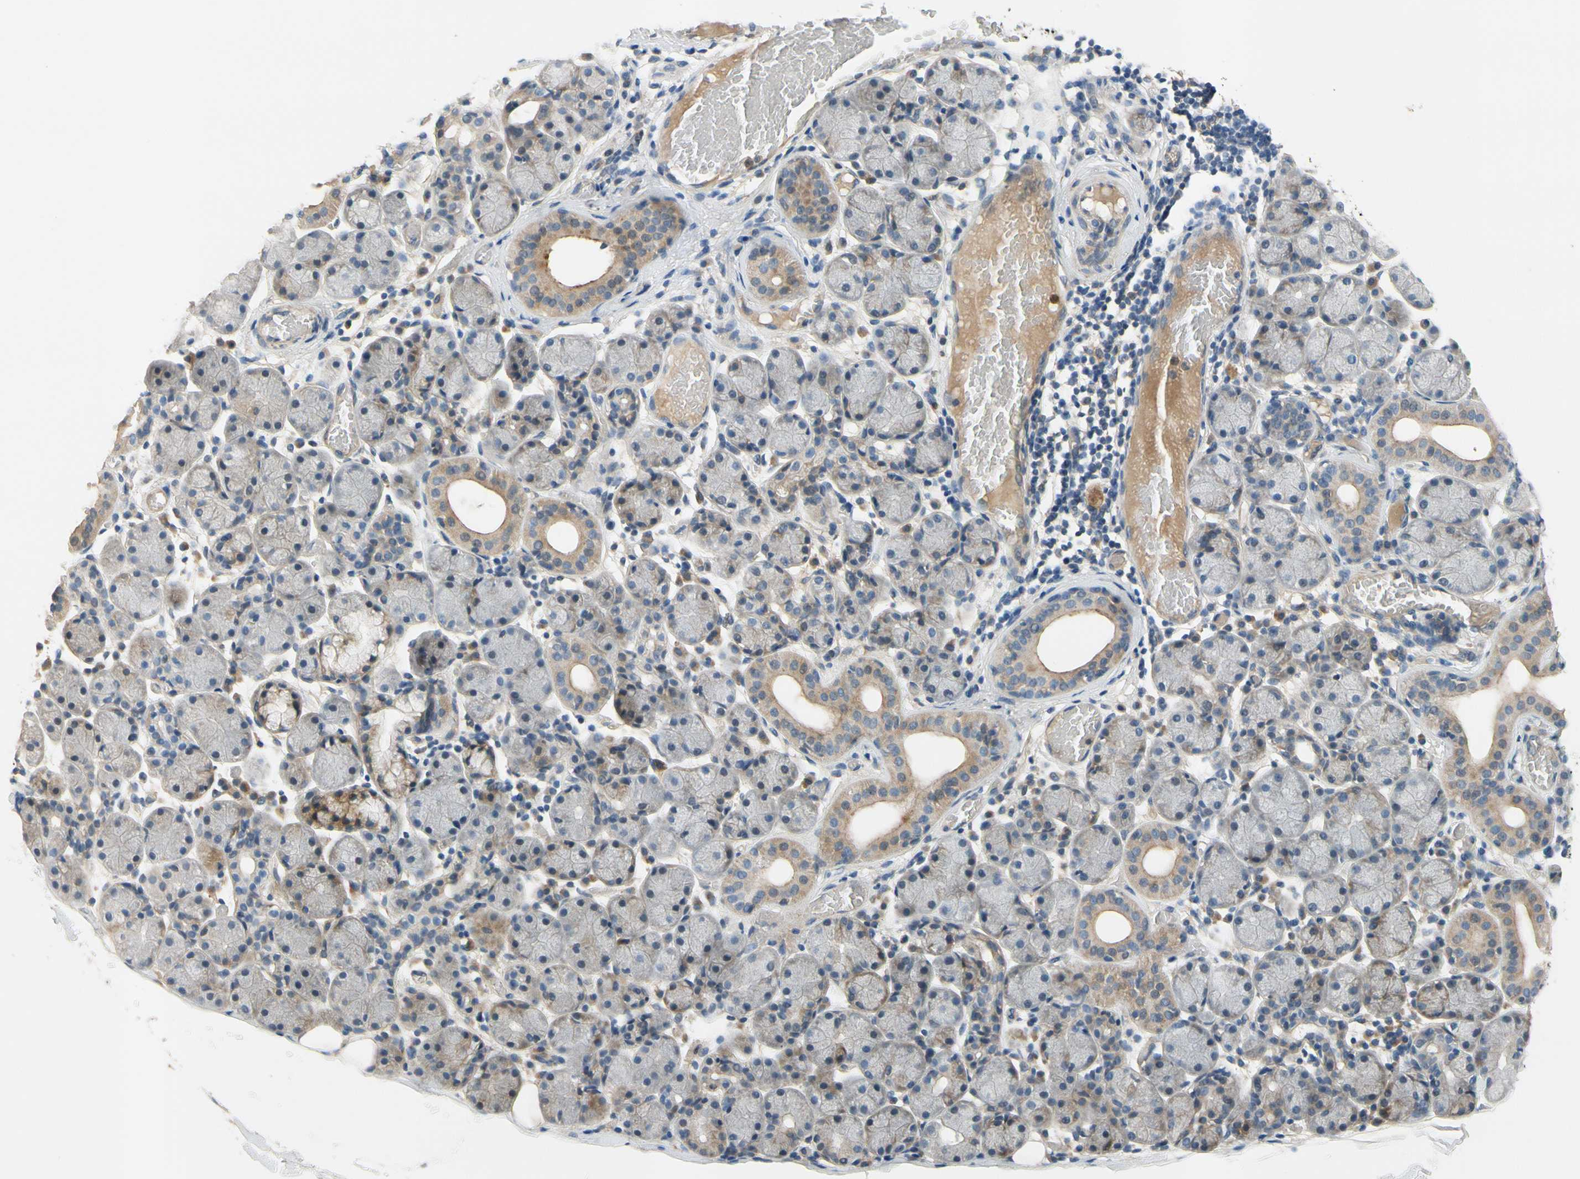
{"staining": {"intensity": "weak", "quantity": "<25%", "location": "cytoplasmic/membranous"}, "tissue": "salivary gland", "cell_type": "Glandular cells", "image_type": "normal", "snomed": [{"axis": "morphology", "description": "Normal tissue, NOS"}, {"axis": "topography", "description": "Salivary gland"}], "caption": "Protein analysis of unremarkable salivary gland shows no significant positivity in glandular cells. (DAB (3,3'-diaminobenzidine) IHC, high magnification).", "gene": "SIGLEC5", "patient": {"sex": "female", "age": 24}}